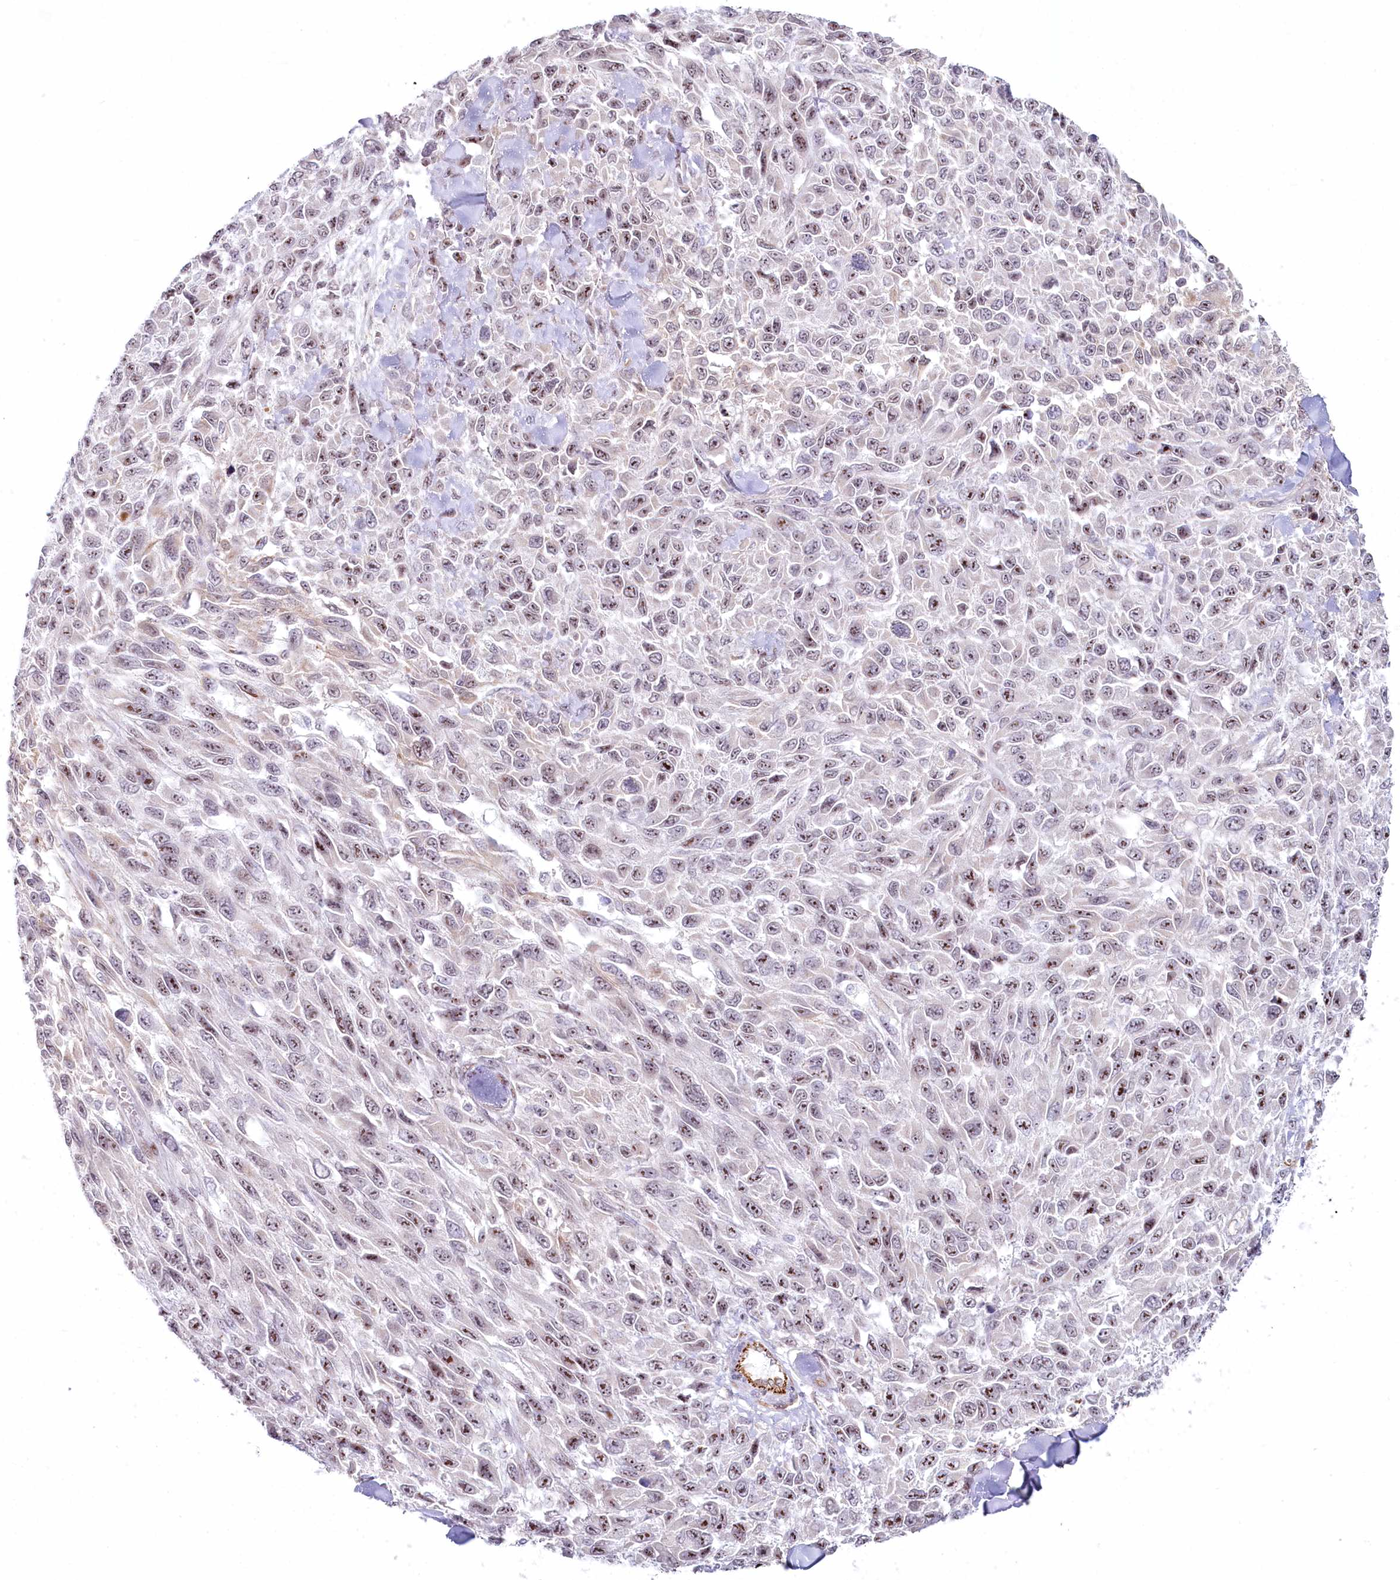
{"staining": {"intensity": "moderate", "quantity": "25%-75%", "location": "nuclear"}, "tissue": "melanoma", "cell_type": "Tumor cells", "image_type": "cancer", "snomed": [{"axis": "morphology", "description": "Malignant melanoma, NOS"}, {"axis": "topography", "description": "Skin"}], "caption": "IHC photomicrograph of malignant melanoma stained for a protein (brown), which reveals medium levels of moderate nuclear positivity in approximately 25%-75% of tumor cells.", "gene": "ABHD8", "patient": {"sex": "female", "age": 96}}